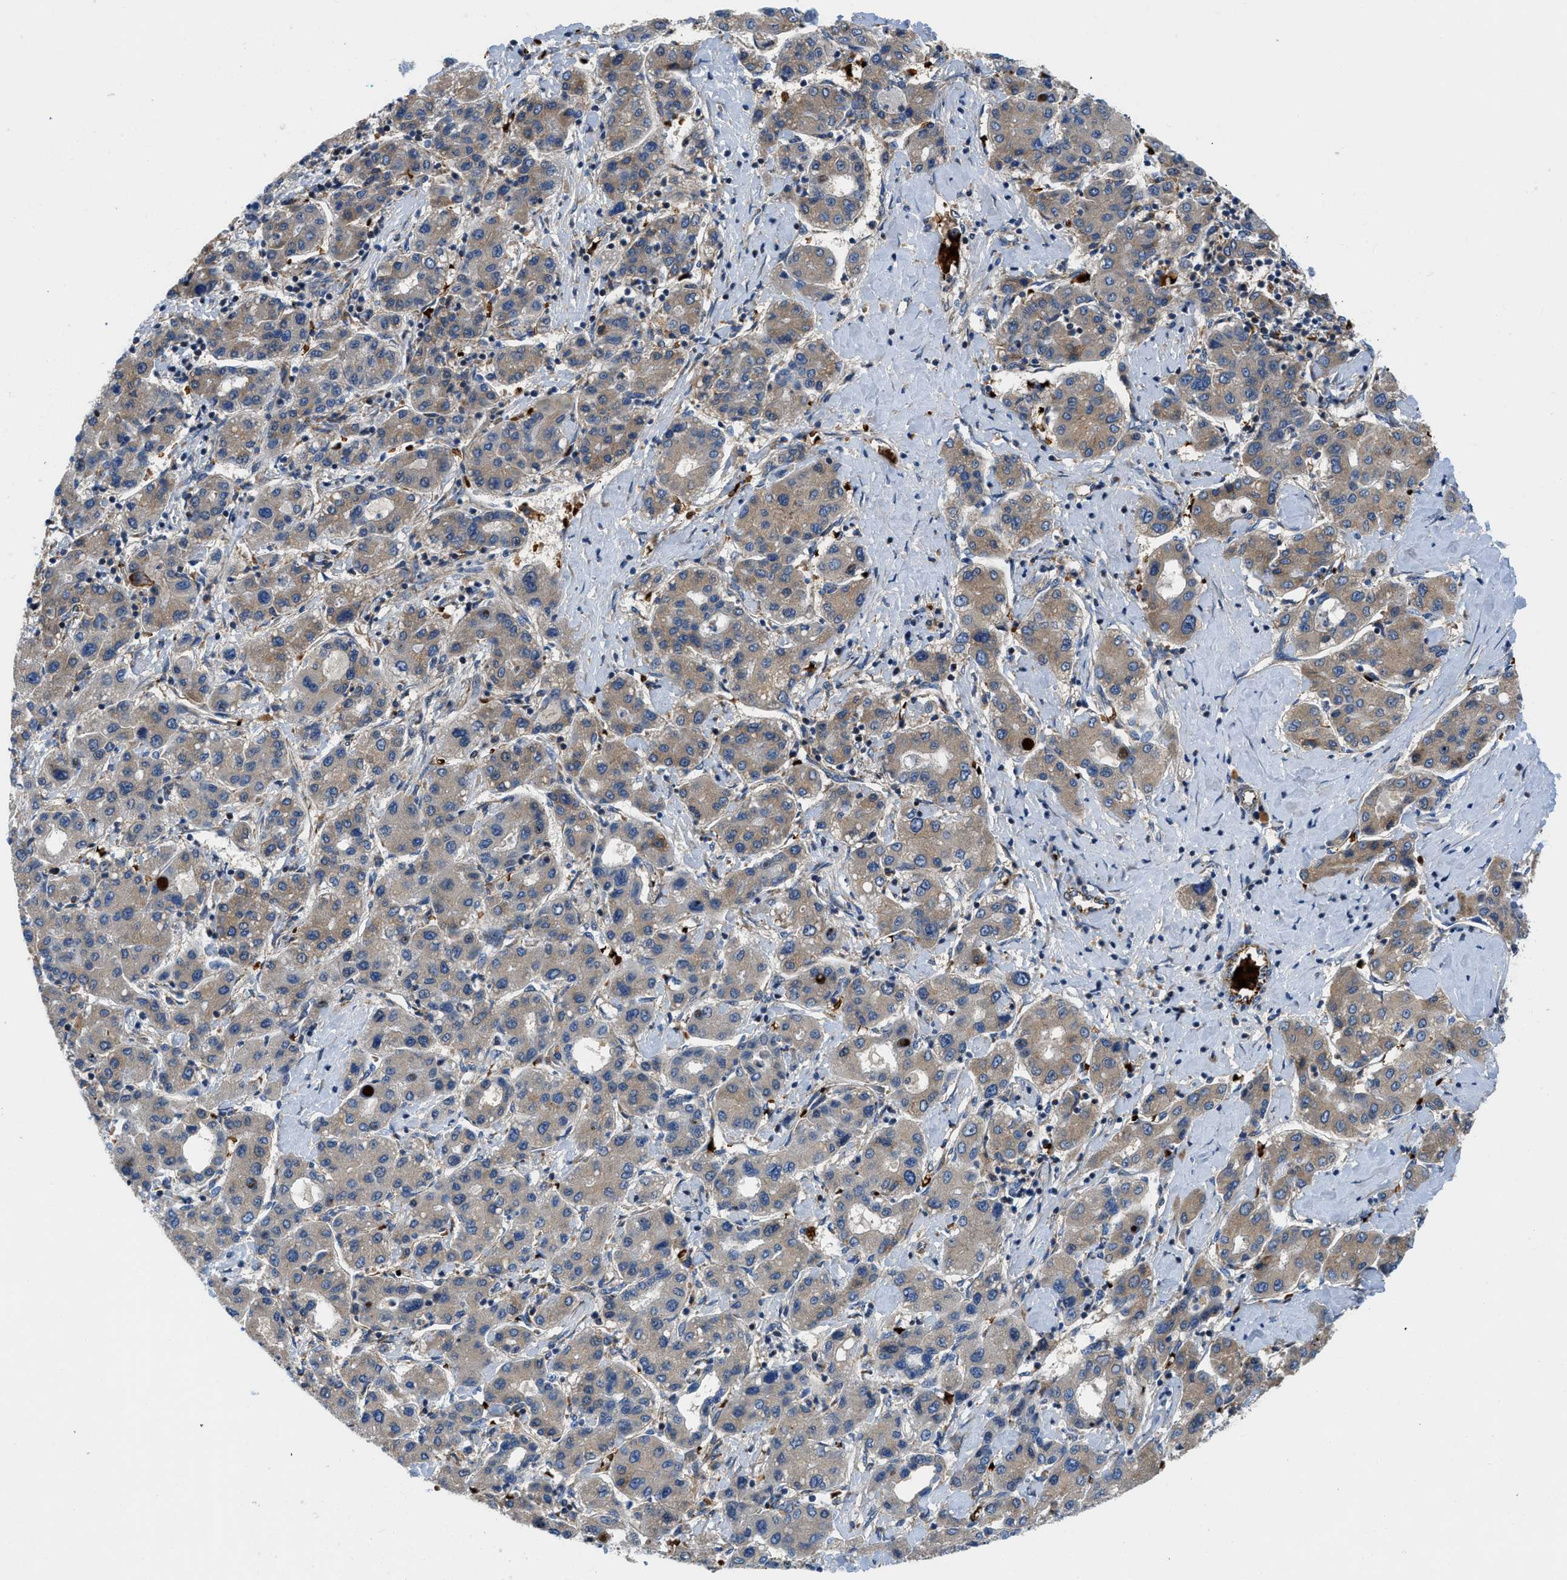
{"staining": {"intensity": "weak", "quantity": "25%-75%", "location": "cytoplasmic/membranous"}, "tissue": "liver cancer", "cell_type": "Tumor cells", "image_type": "cancer", "snomed": [{"axis": "morphology", "description": "Carcinoma, Hepatocellular, NOS"}, {"axis": "topography", "description": "Liver"}], "caption": "Tumor cells demonstrate weak cytoplasmic/membranous staining in about 25%-75% of cells in liver hepatocellular carcinoma. The protein of interest is stained brown, and the nuclei are stained in blue (DAB (3,3'-diaminobenzidine) IHC with brightfield microscopy, high magnification).", "gene": "ZNF831", "patient": {"sex": "male", "age": 65}}